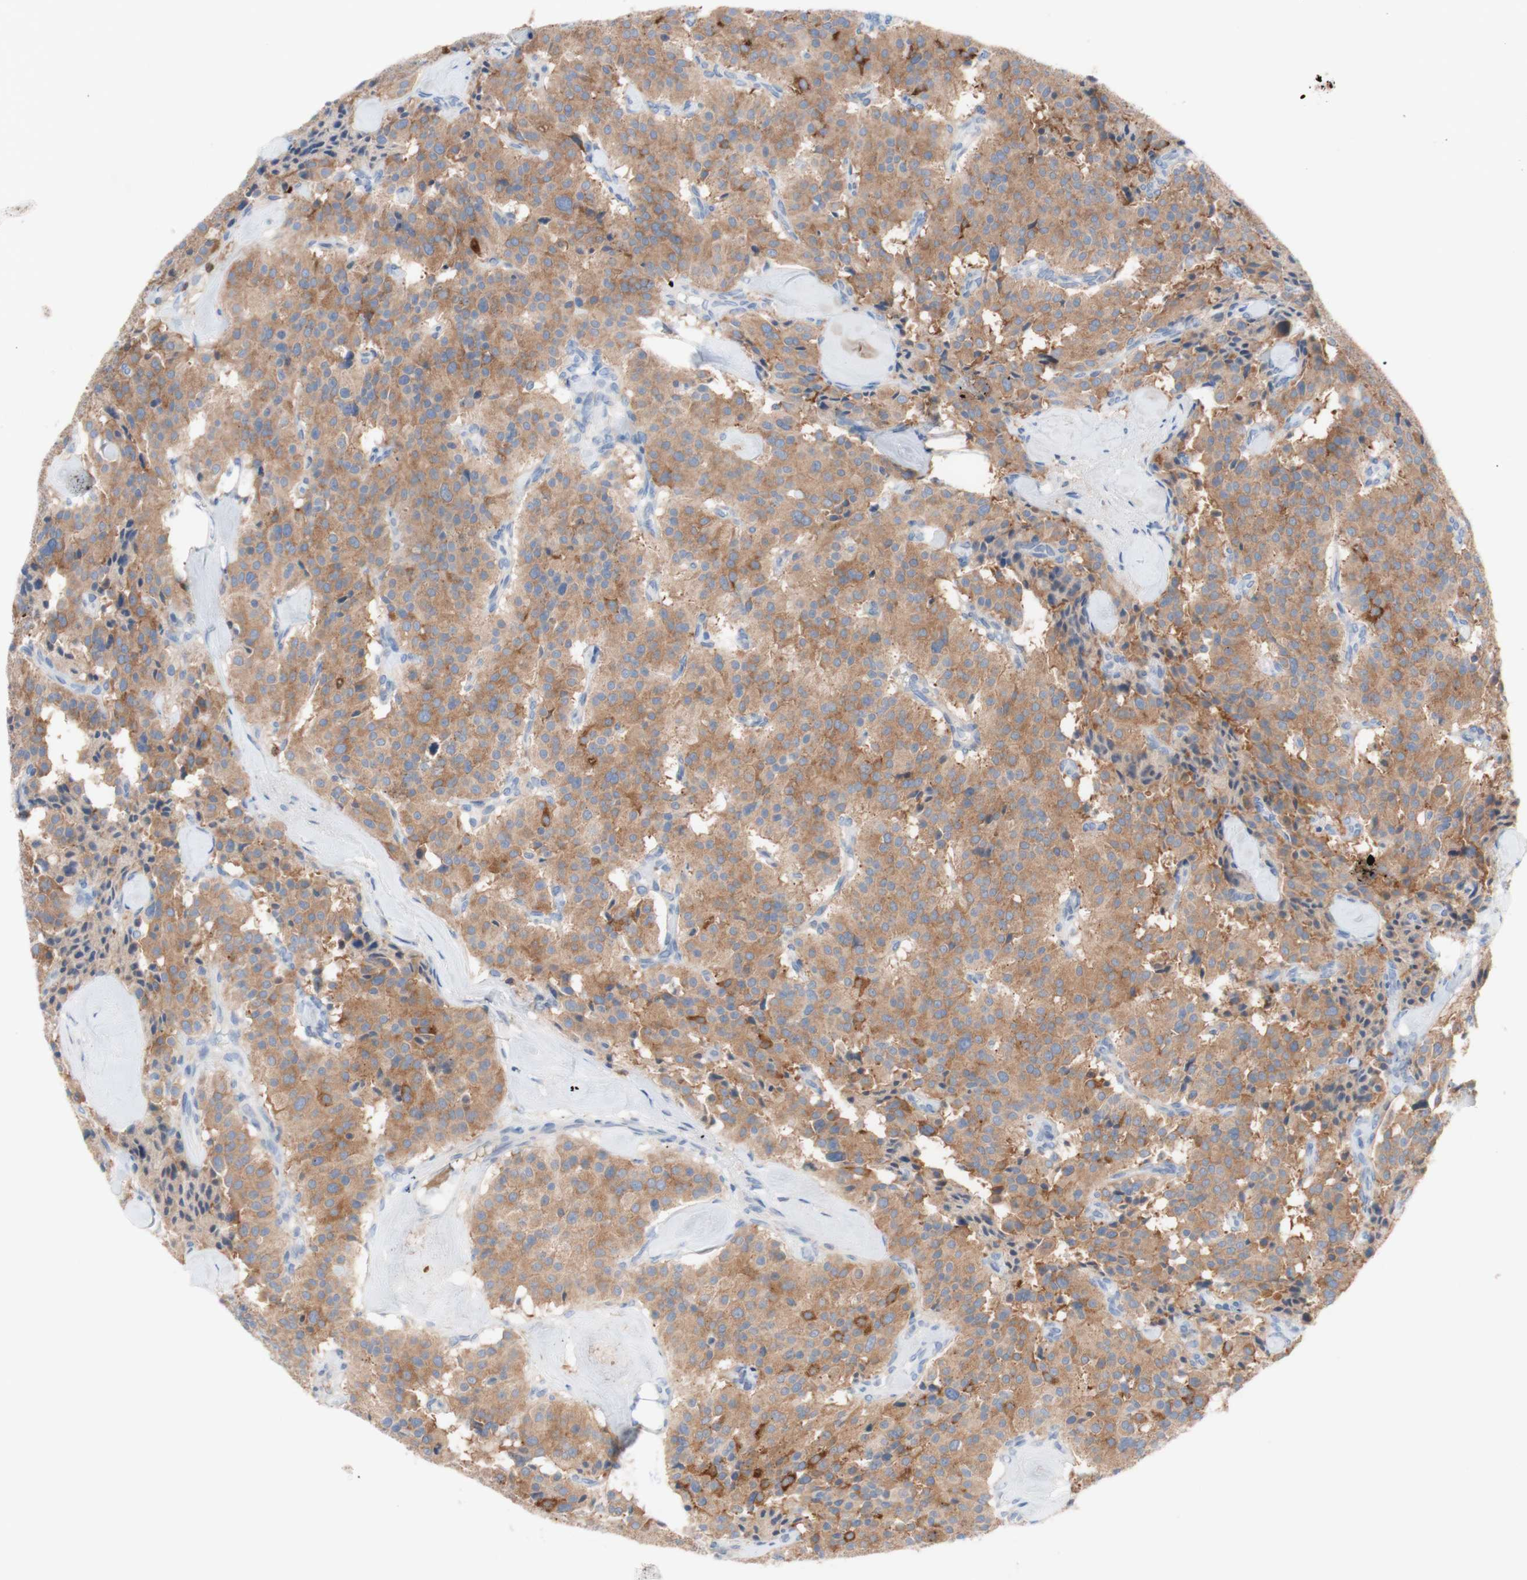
{"staining": {"intensity": "strong", "quantity": "<25%", "location": "cytoplasmic/membranous"}, "tissue": "carcinoid", "cell_type": "Tumor cells", "image_type": "cancer", "snomed": [{"axis": "morphology", "description": "Carcinoid, malignant, NOS"}, {"axis": "topography", "description": "Lung"}], "caption": "Approximately <25% of tumor cells in human carcinoid display strong cytoplasmic/membranous protein positivity as visualized by brown immunohistochemical staining.", "gene": "PACSIN1", "patient": {"sex": "male", "age": 30}}